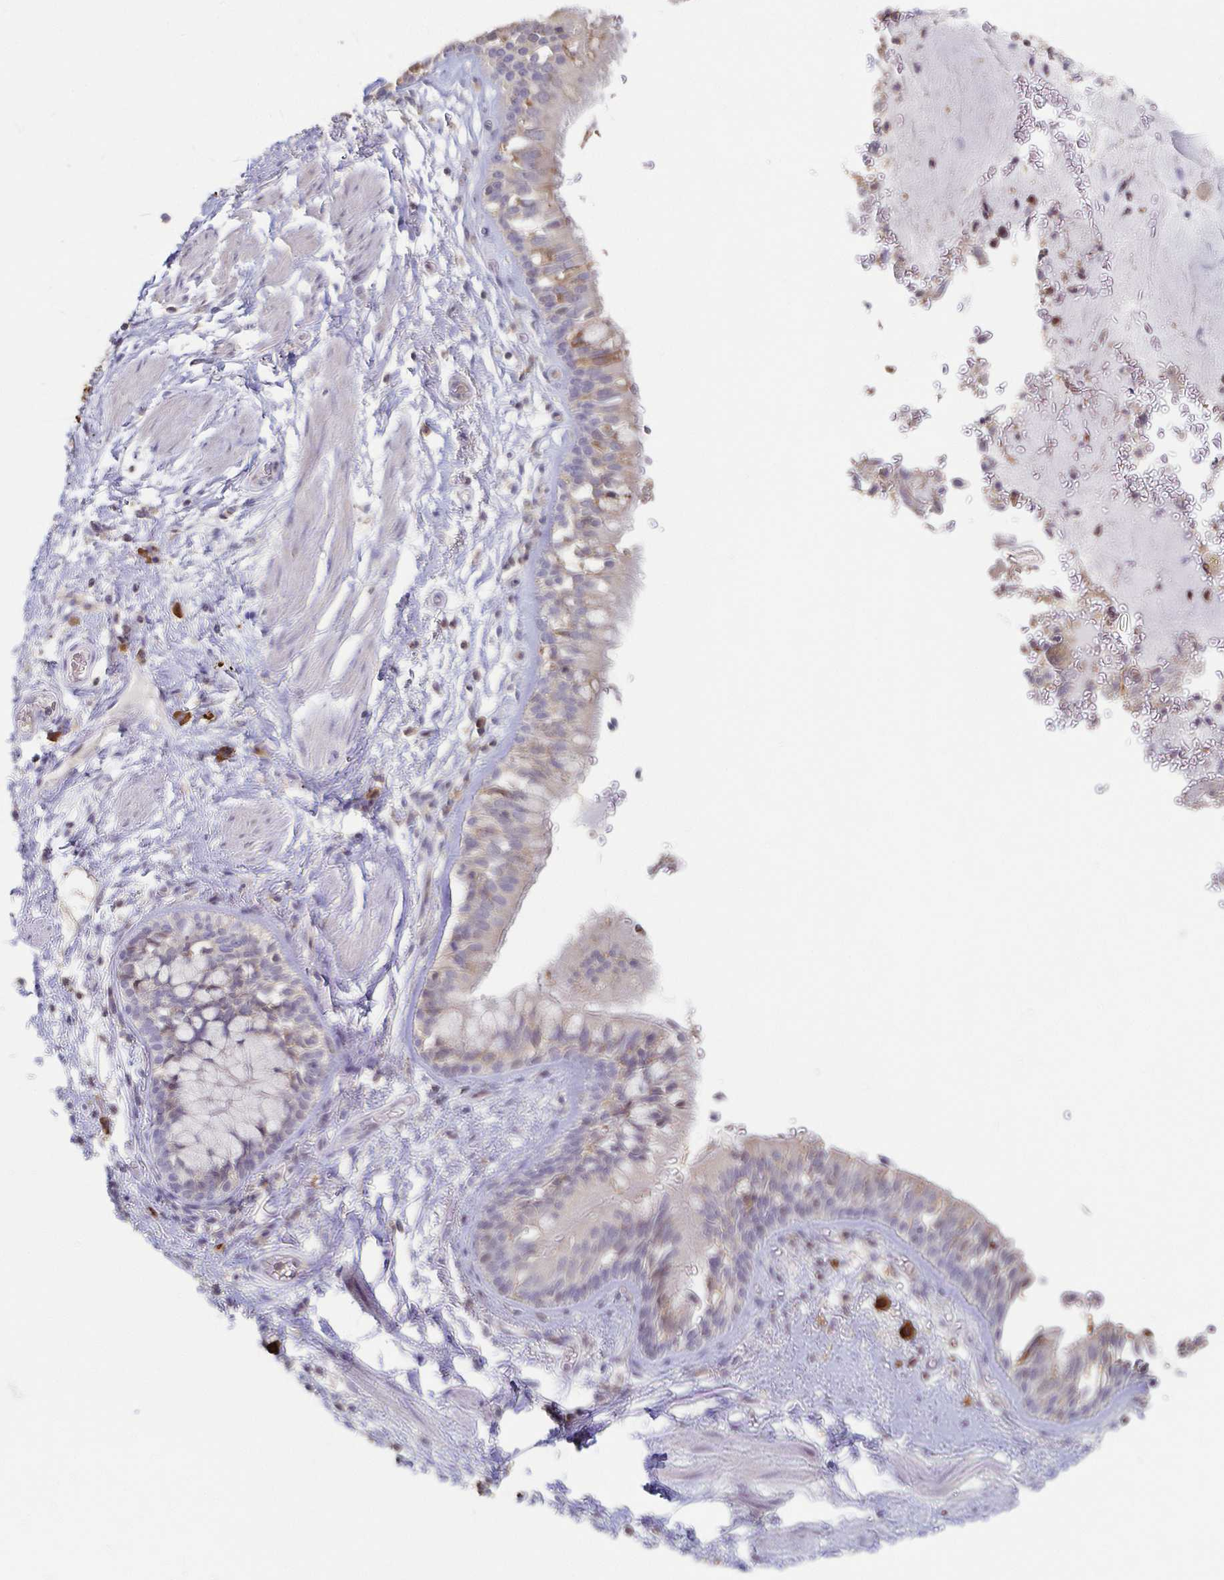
{"staining": {"intensity": "negative", "quantity": "none", "location": "none"}, "tissue": "adipose tissue", "cell_type": "Adipocytes", "image_type": "normal", "snomed": [{"axis": "morphology", "description": "Normal tissue, NOS"}, {"axis": "morphology", "description": "Degeneration, NOS"}, {"axis": "topography", "description": "Cartilage tissue"}, {"axis": "topography", "description": "Lung"}], "caption": "A high-resolution micrograph shows immunohistochemistry staining of unremarkable adipose tissue, which displays no significant staining in adipocytes. The staining was performed using DAB to visualize the protein expression in brown, while the nuclei were stained in blue with hematoxylin (Magnification: 20x).", "gene": "ZNF692", "patient": {"sex": "female", "age": 61}}